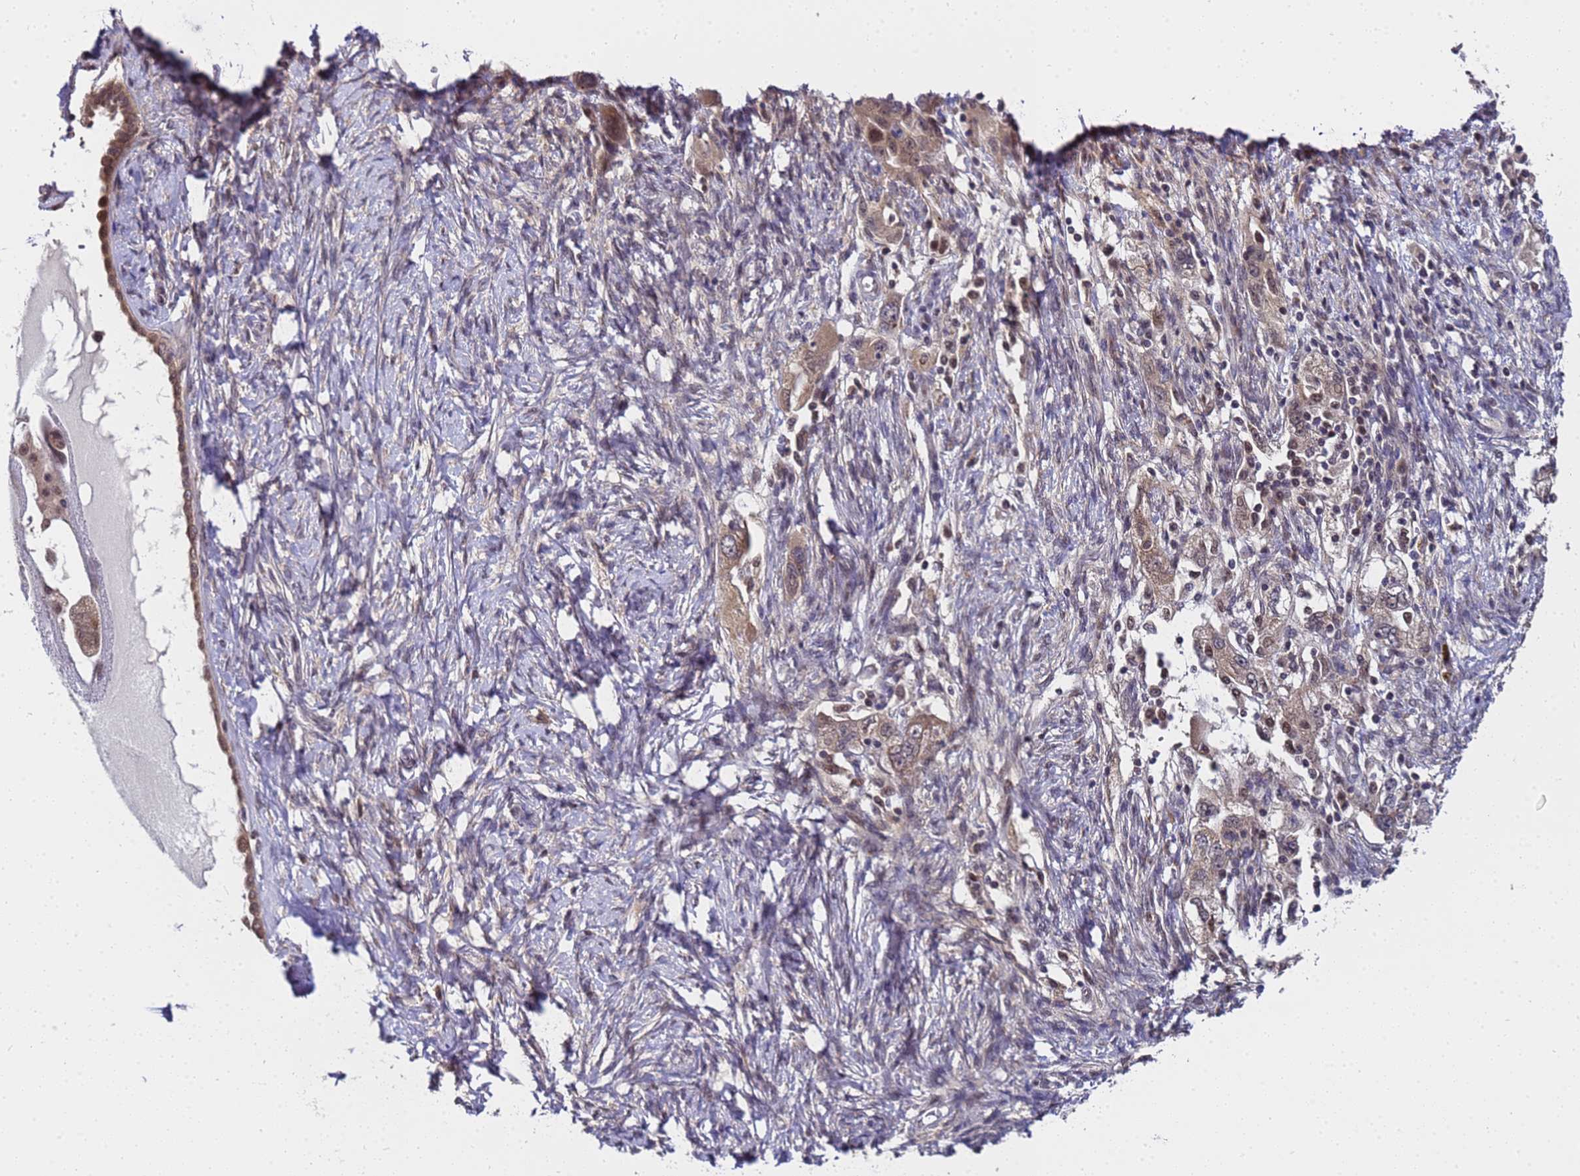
{"staining": {"intensity": "moderate", "quantity": ">75%", "location": "cytoplasmic/membranous,nuclear"}, "tissue": "ovarian cancer", "cell_type": "Tumor cells", "image_type": "cancer", "snomed": [{"axis": "morphology", "description": "Carcinoma, NOS"}, {"axis": "morphology", "description": "Cystadenocarcinoma, serous, NOS"}, {"axis": "topography", "description": "Ovary"}], "caption": "The photomicrograph reveals staining of serous cystadenocarcinoma (ovarian), revealing moderate cytoplasmic/membranous and nuclear protein expression (brown color) within tumor cells. The protein of interest is stained brown, and the nuclei are stained in blue (DAB IHC with brightfield microscopy, high magnification).", "gene": "ANAPC13", "patient": {"sex": "female", "age": 69}}